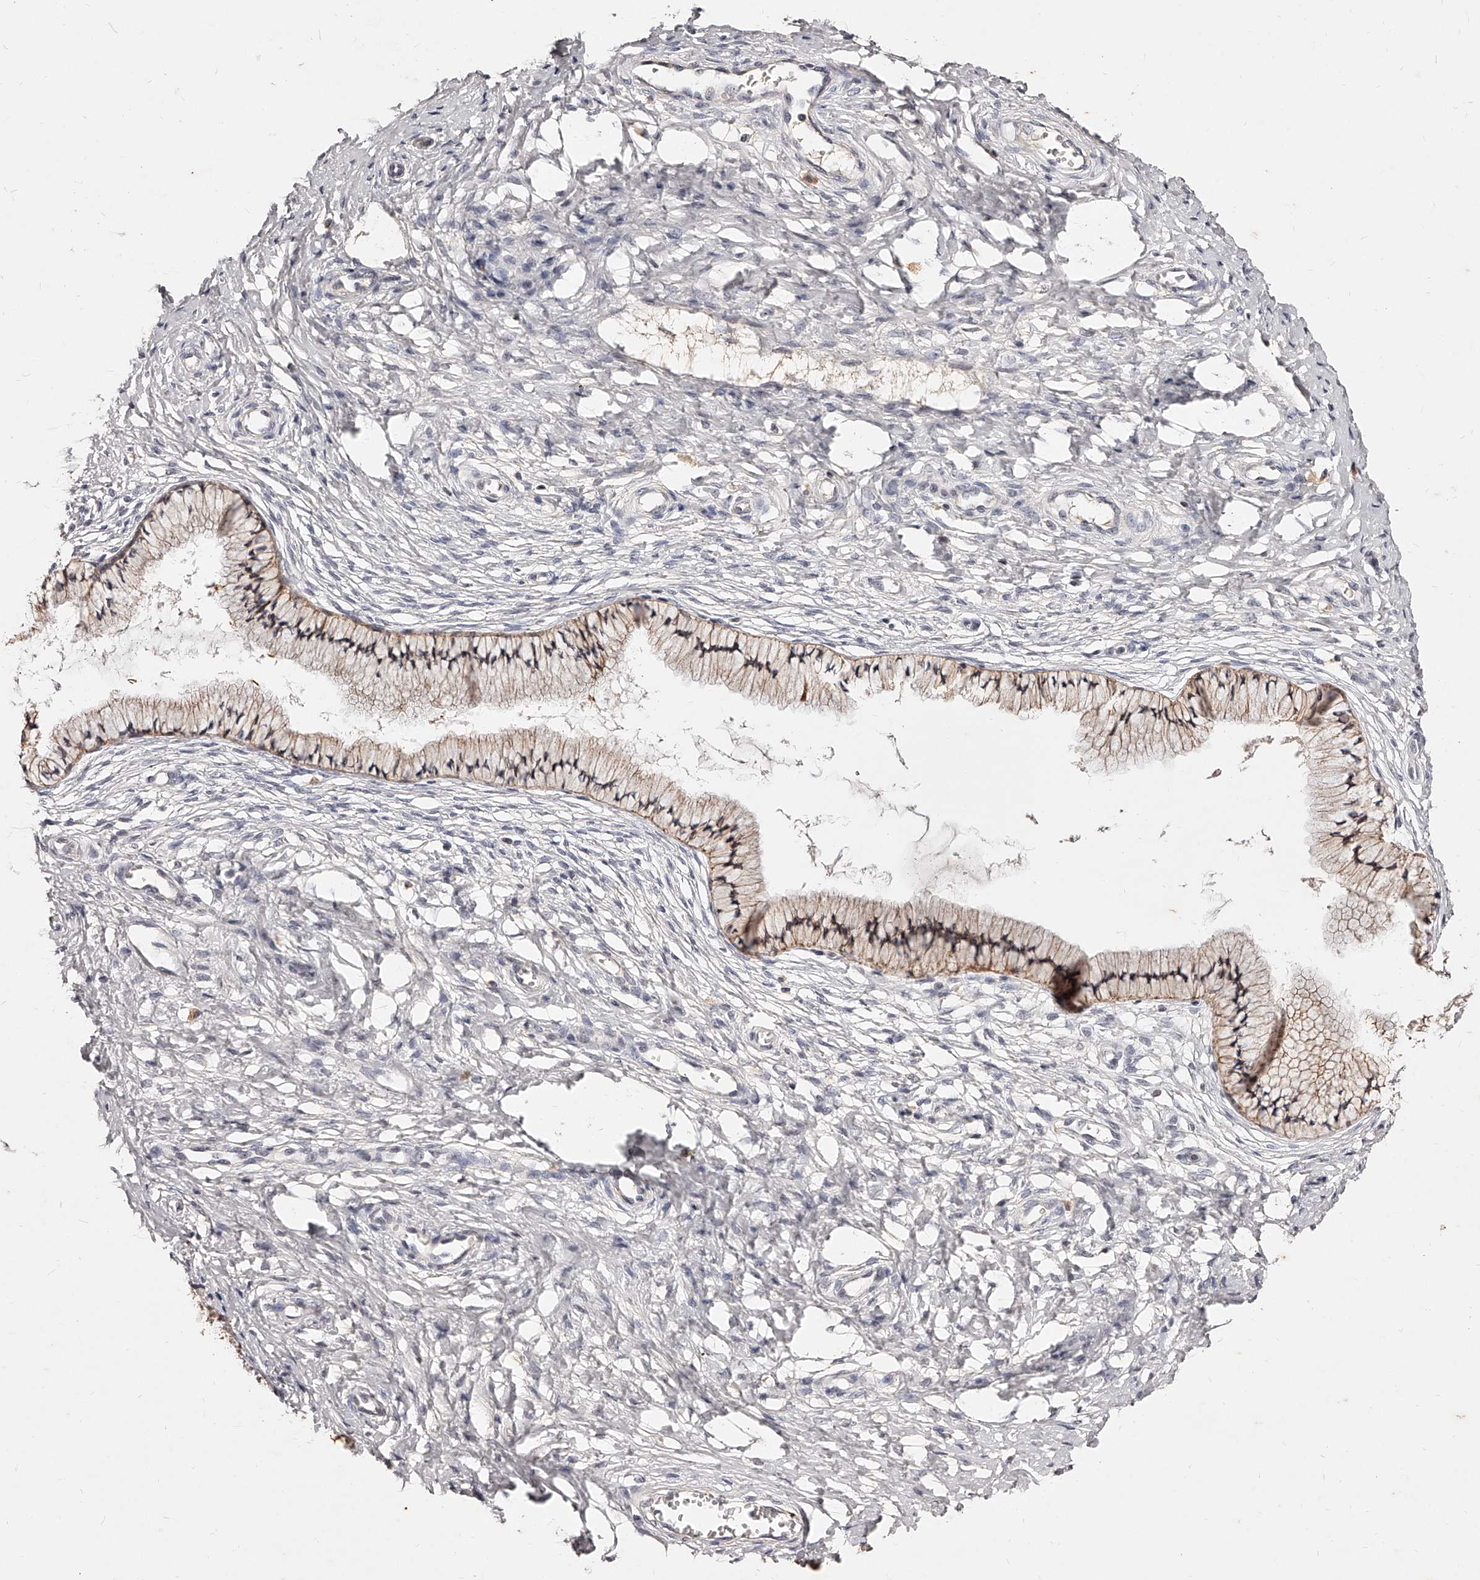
{"staining": {"intensity": "moderate", "quantity": ">75%", "location": "cytoplasmic/membranous"}, "tissue": "cervix", "cell_type": "Glandular cells", "image_type": "normal", "snomed": [{"axis": "morphology", "description": "Normal tissue, NOS"}, {"axis": "topography", "description": "Cervix"}], "caption": "Cervix stained for a protein (brown) exhibits moderate cytoplasmic/membranous positive positivity in approximately >75% of glandular cells.", "gene": "PHACTR1", "patient": {"sex": "female", "age": 36}}